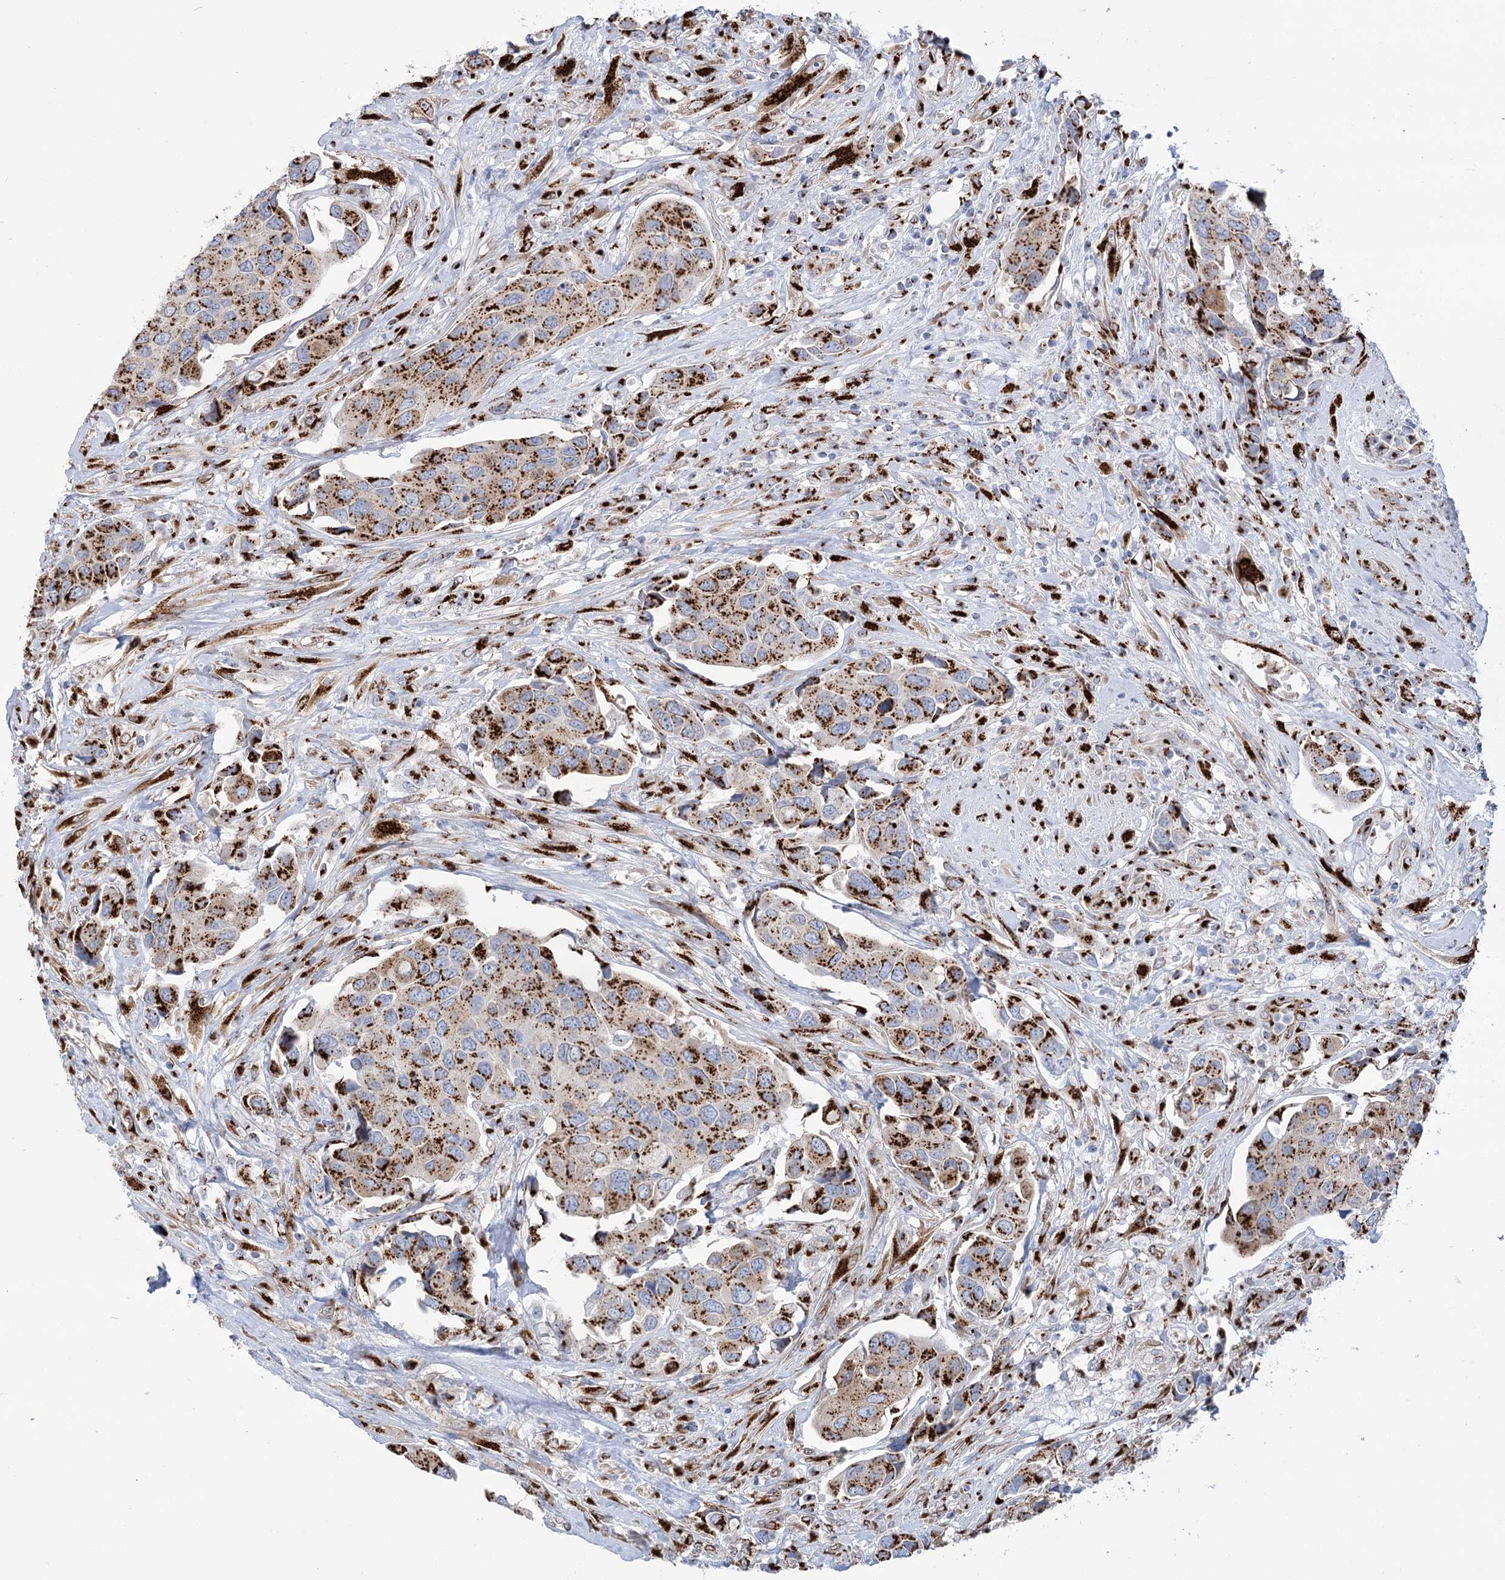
{"staining": {"intensity": "strong", "quantity": ">75%", "location": "cytoplasmic/membranous"}, "tissue": "urothelial cancer", "cell_type": "Tumor cells", "image_type": "cancer", "snomed": [{"axis": "morphology", "description": "Urothelial carcinoma, High grade"}, {"axis": "topography", "description": "Urinary bladder"}], "caption": "Strong cytoplasmic/membranous staining for a protein is identified in approximately >75% of tumor cells of high-grade urothelial carcinoma using immunohistochemistry (IHC).", "gene": "TMEM165", "patient": {"sex": "male", "age": 74}}